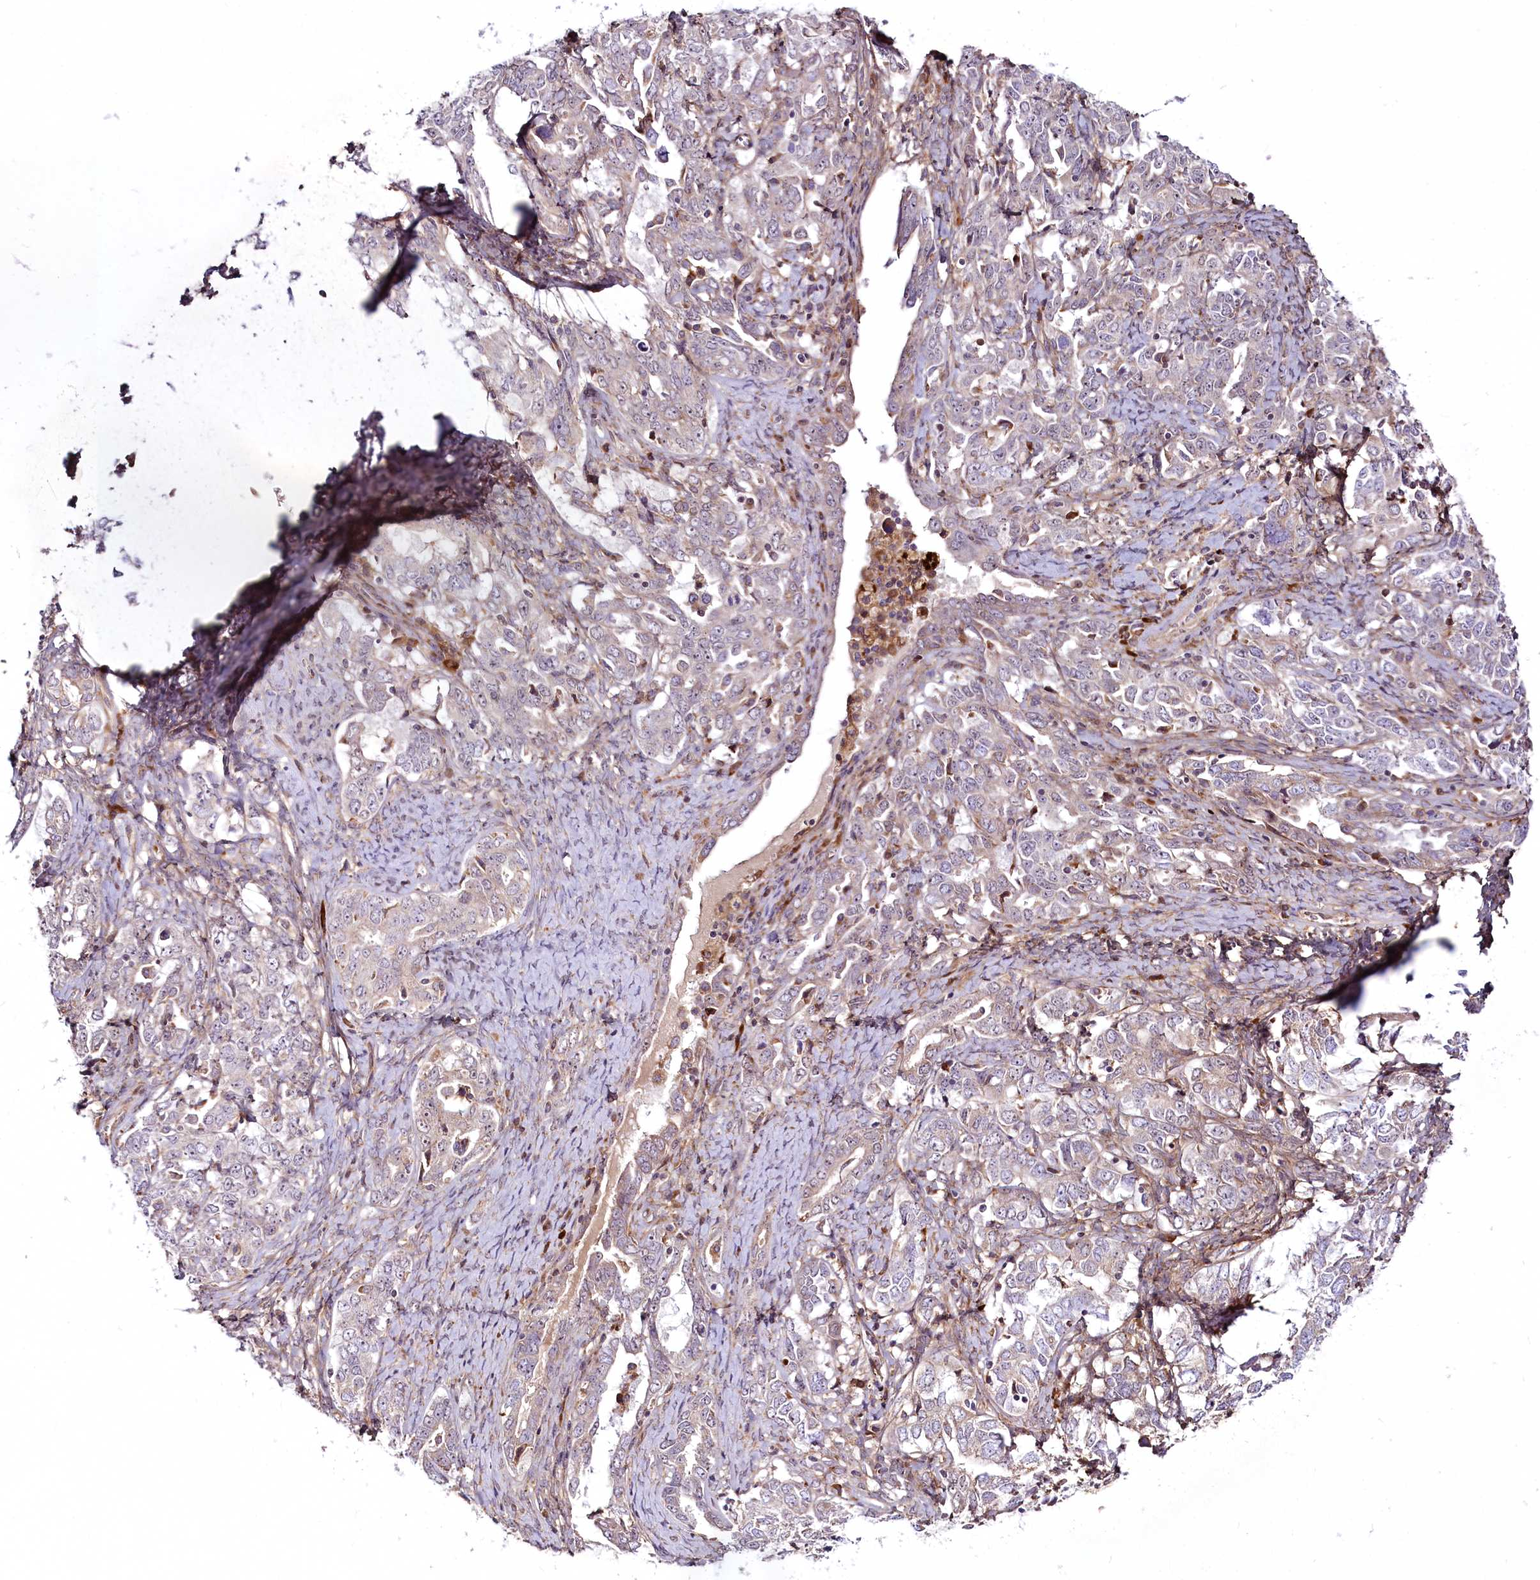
{"staining": {"intensity": "negative", "quantity": "none", "location": "none"}, "tissue": "ovarian cancer", "cell_type": "Tumor cells", "image_type": "cancer", "snomed": [{"axis": "morphology", "description": "Carcinoma, endometroid"}, {"axis": "topography", "description": "Ovary"}], "caption": "Human ovarian cancer (endometroid carcinoma) stained for a protein using immunohistochemistry displays no staining in tumor cells.", "gene": "RSBN1", "patient": {"sex": "female", "age": 62}}